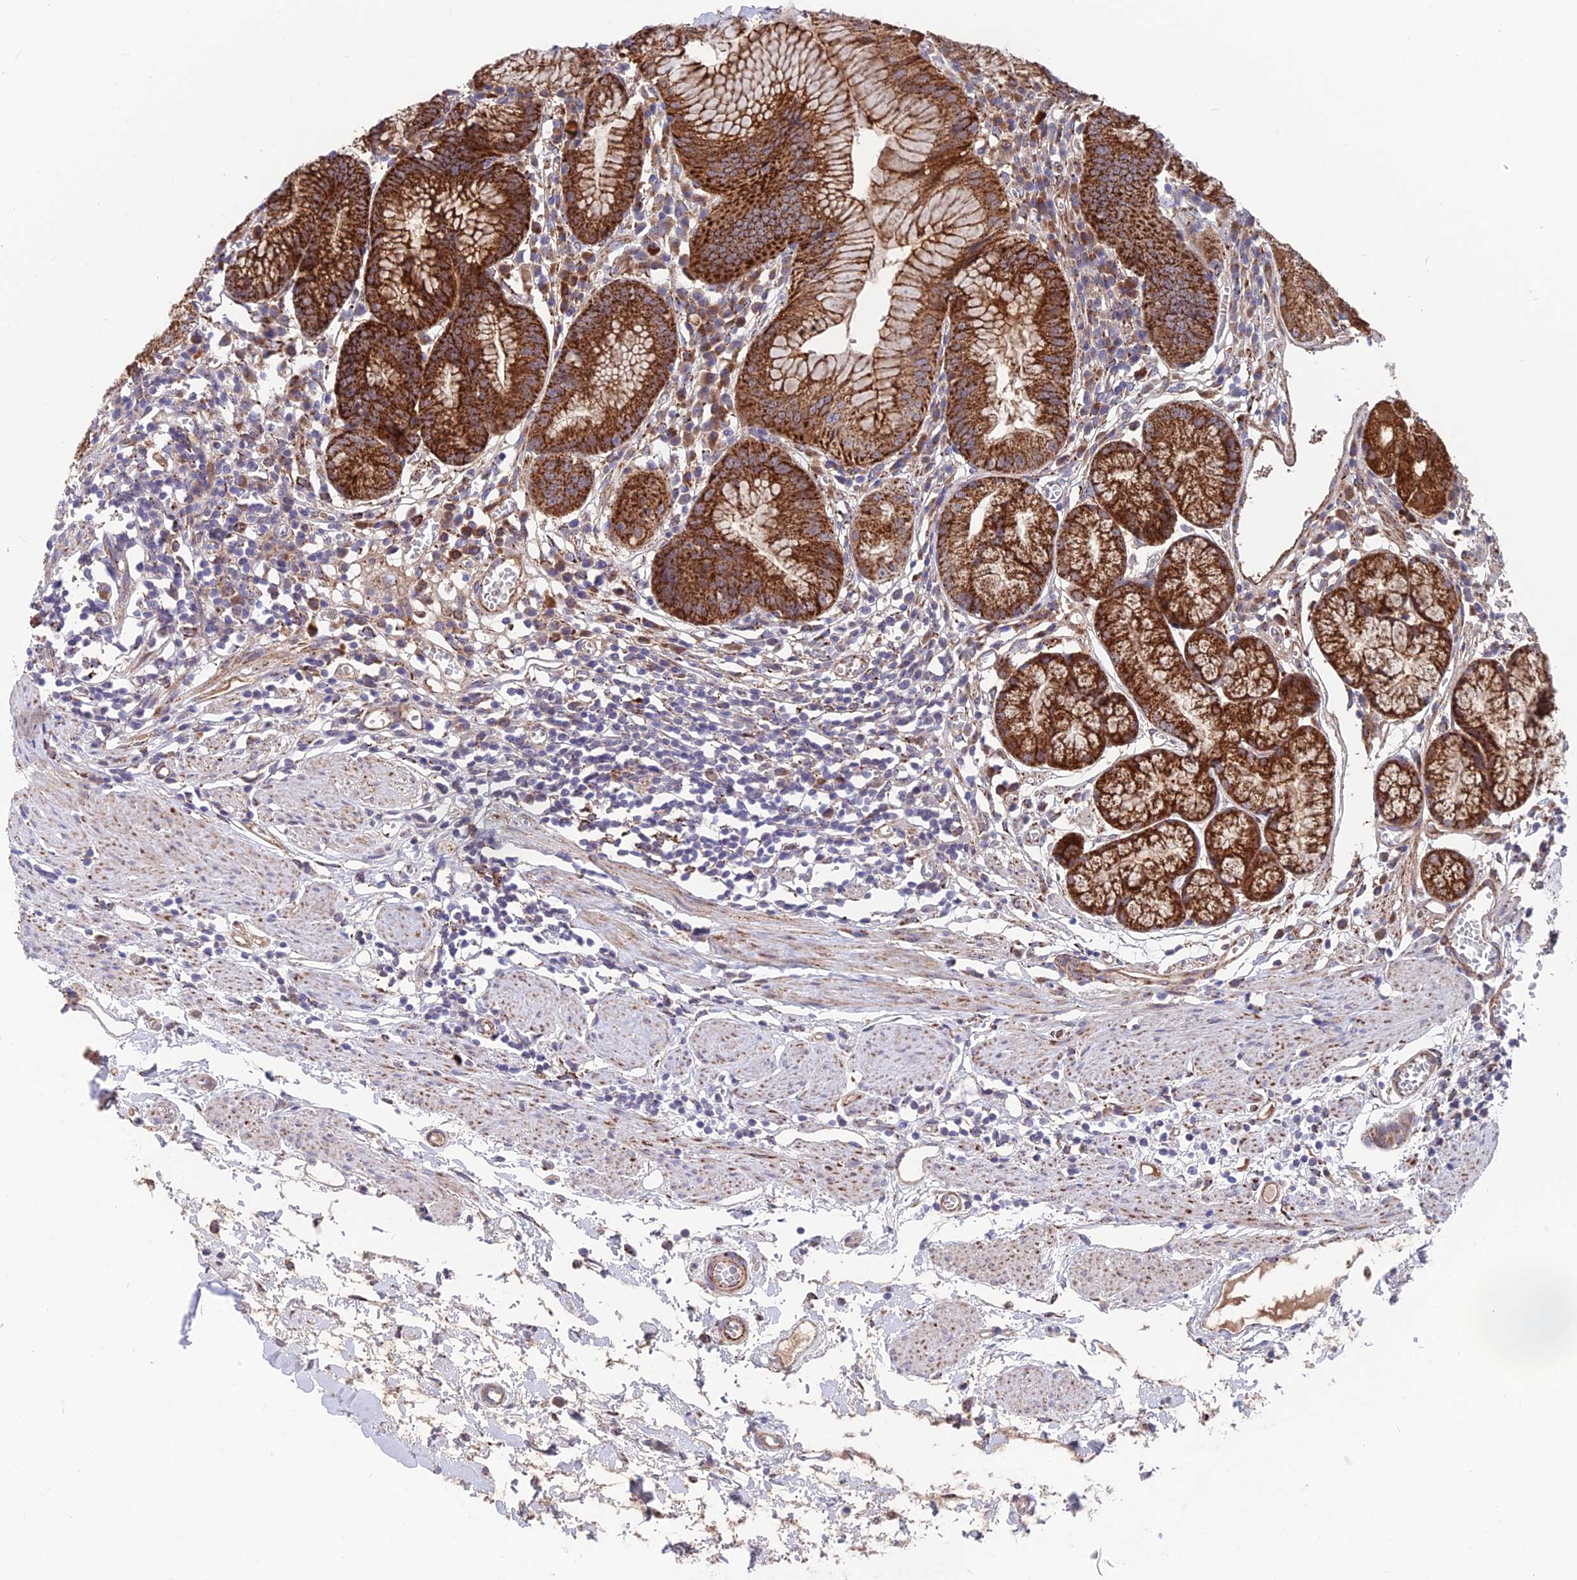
{"staining": {"intensity": "strong", "quantity": ">75%", "location": "cytoplasmic/membranous"}, "tissue": "stomach", "cell_type": "Glandular cells", "image_type": "normal", "snomed": [{"axis": "morphology", "description": "Normal tissue, NOS"}, {"axis": "topography", "description": "Stomach"}], "caption": "Normal stomach was stained to show a protein in brown. There is high levels of strong cytoplasmic/membranous positivity in about >75% of glandular cells. Nuclei are stained in blue.", "gene": "TIGD6", "patient": {"sex": "male", "age": 55}}